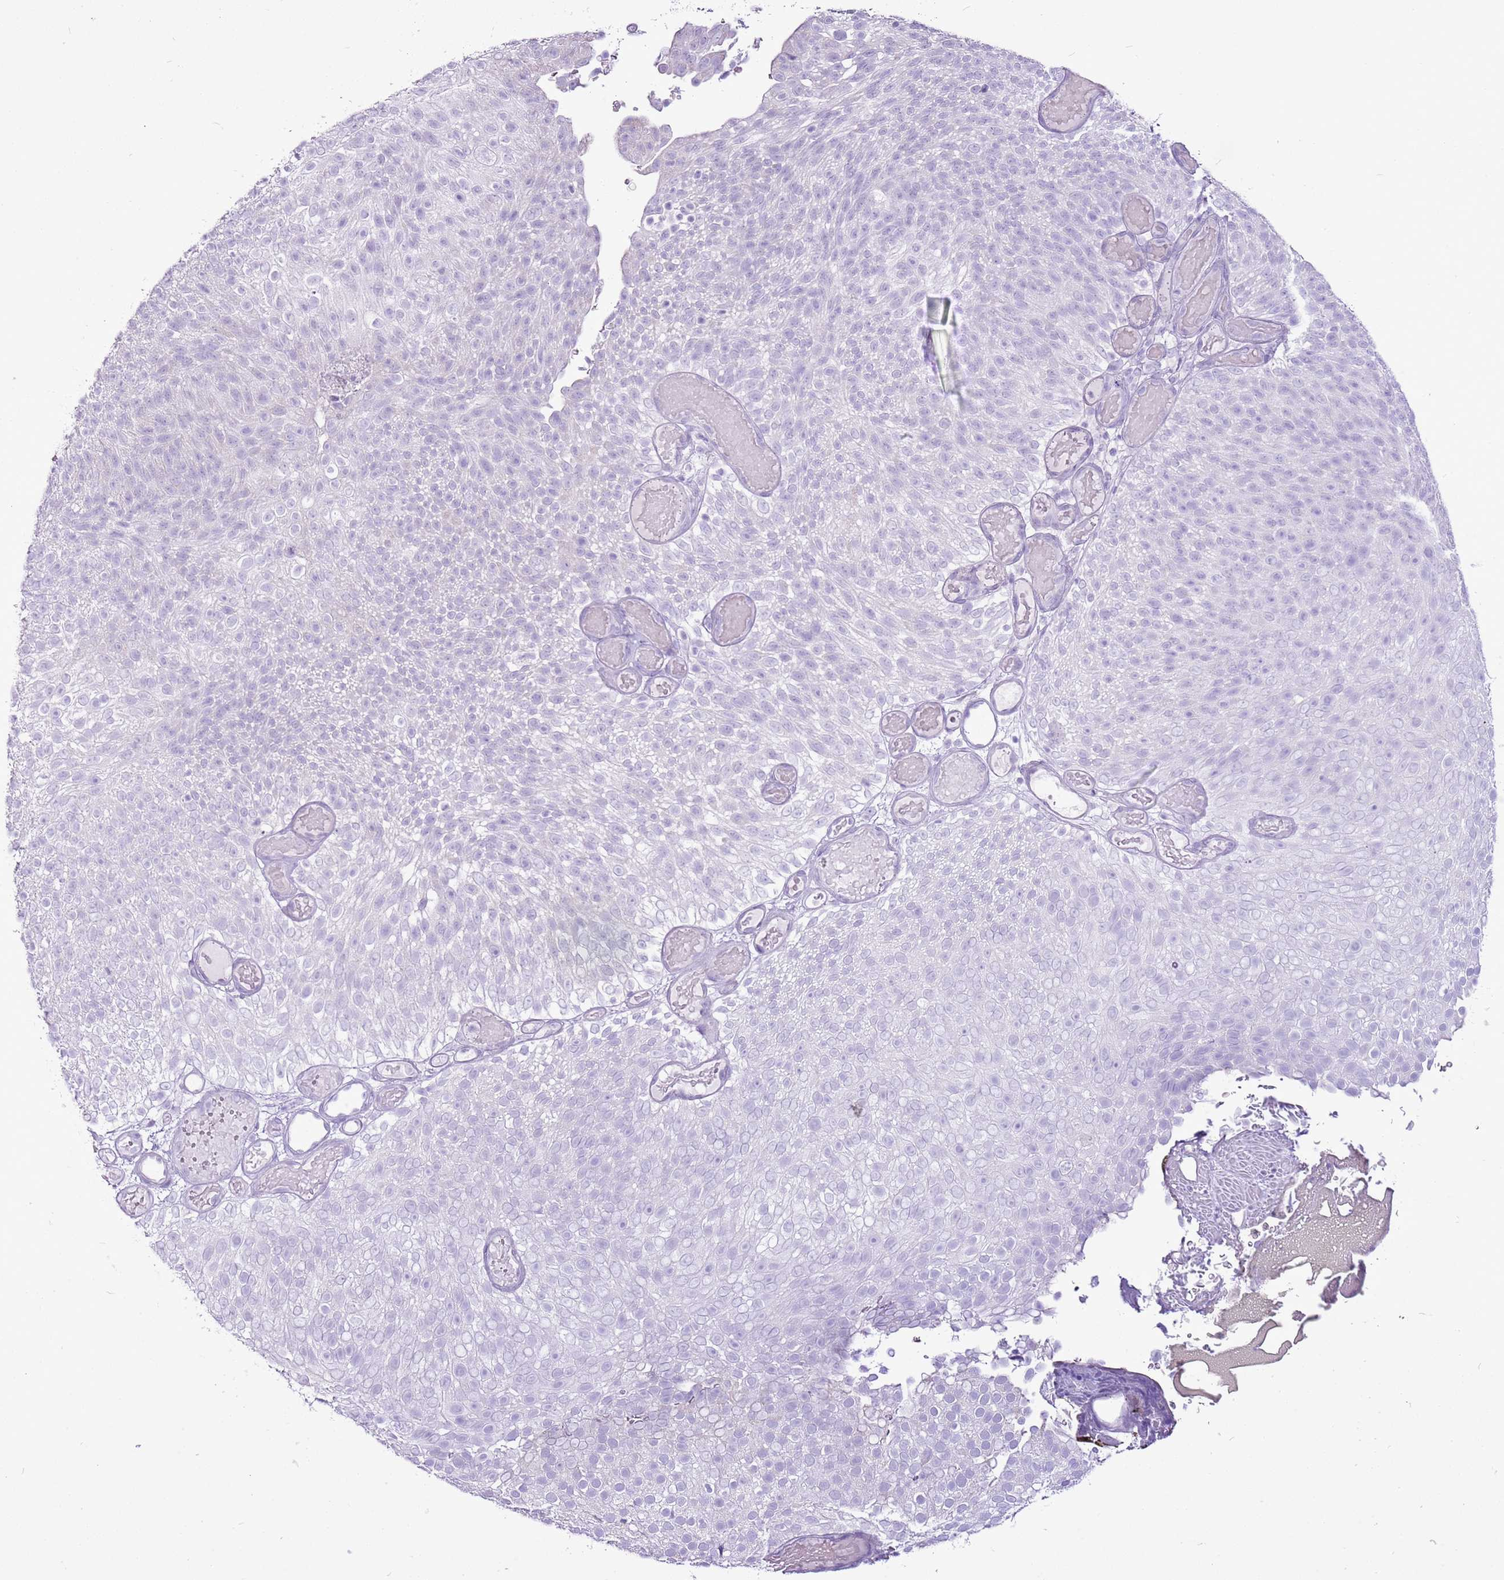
{"staining": {"intensity": "negative", "quantity": "none", "location": "none"}, "tissue": "urothelial cancer", "cell_type": "Tumor cells", "image_type": "cancer", "snomed": [{"axis": "morphology", "description": "Urothelial carcinoma, Low grade"}, {"axis": "topography", "description": "Urinary bladder"}], "caption": "Tumor cells are negative for protein expression in human low-grade urothelial carcinoma.", "gene": "CNFN", "patient": {"sex": "male", "age": 78}}